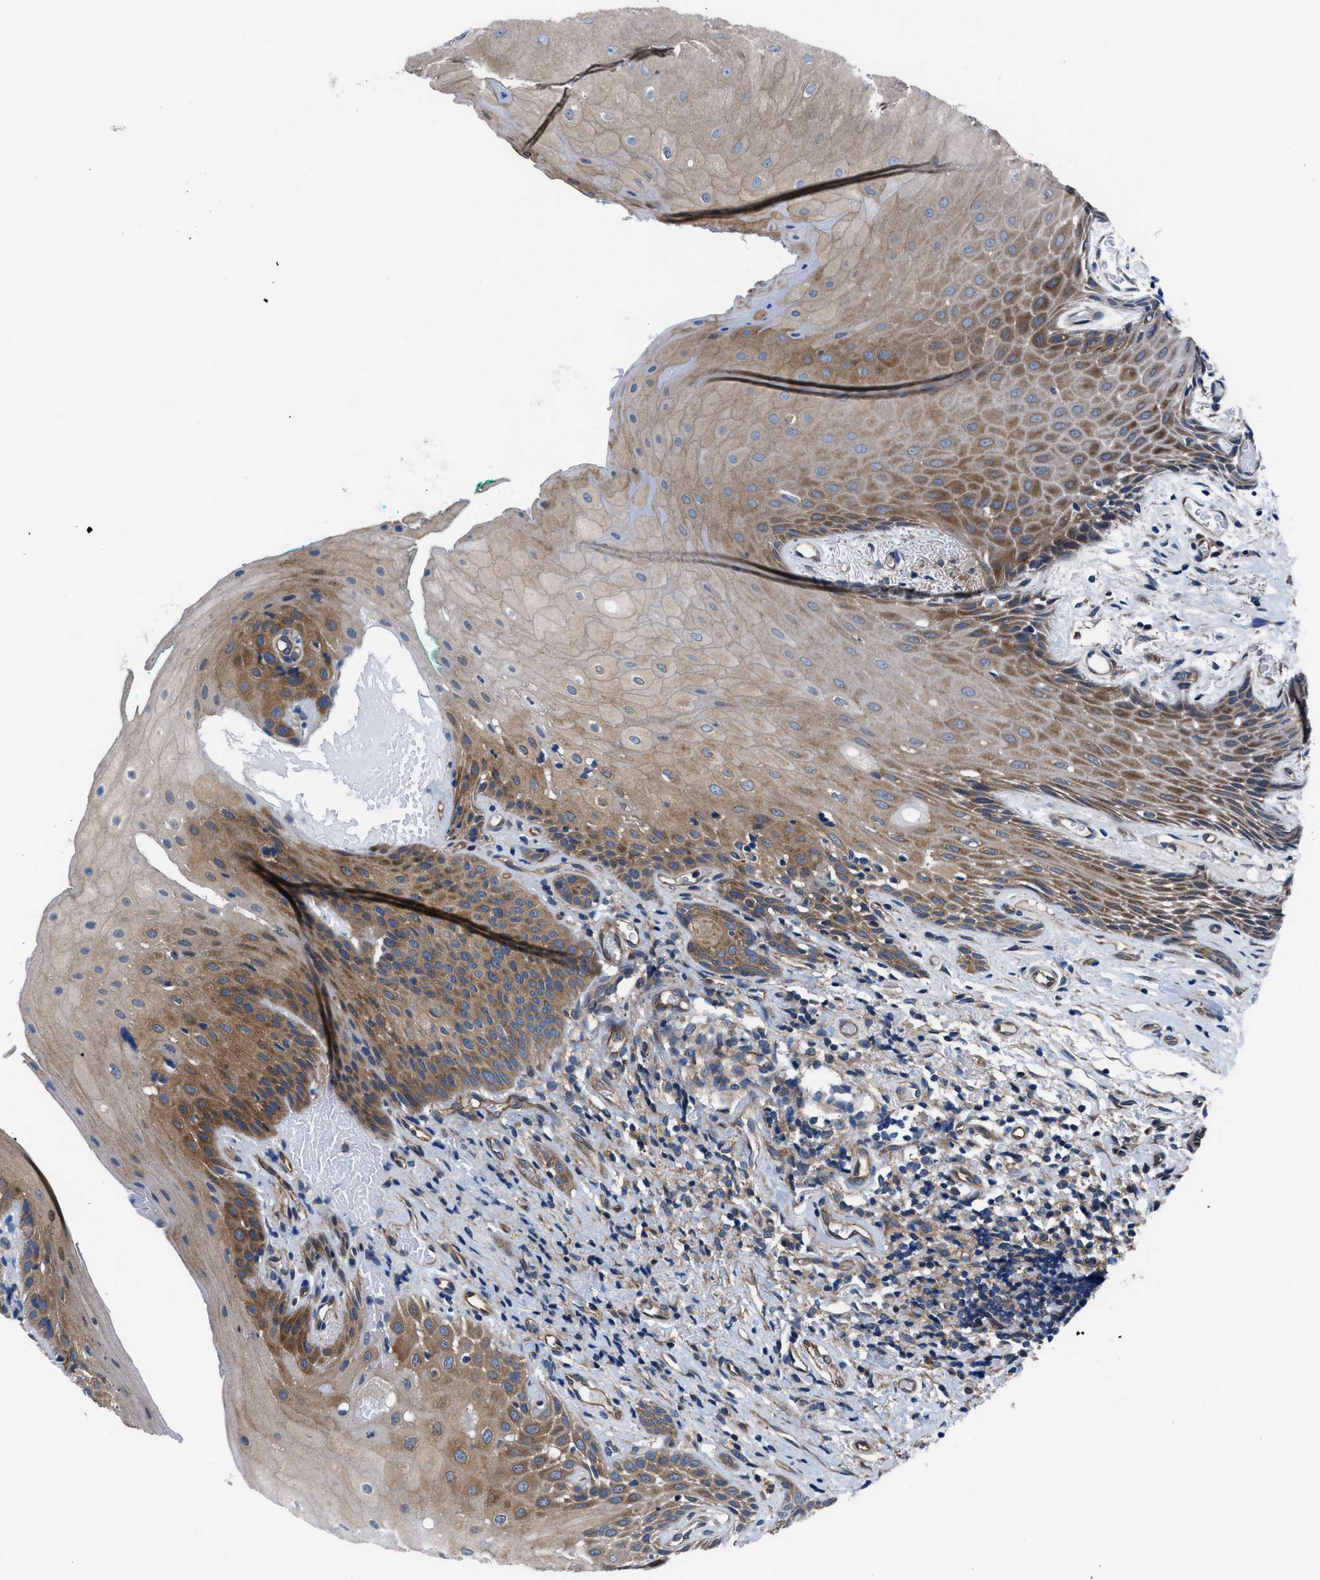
{"staining": {"intensity": "moderate", "quantity": ">75%", "location": "cytoplasmic/membranous"}, "tissue": "oral mucosa", "cell_type": "Squamous epithelial cells", "image_type": "normal", "snomed": [{"axis": "morphology", "description": "Normal tissue, NOS"}, {"axis": "morphology", "description": "Squamous cell carcinoma, NOS"}, {"axis": "topography", "description": "Oral tissue"}, {"axis": "topography", "description": "Salivary gland"}, {"axis": "topography", "description": "Head-Neck"}], "caption": "Squamous epithelial cells show medium levels of moderate cytoplasmic/membranous positivity in about >75% of cells in benign human oral mucosa.", "gene": "TRIP4", "patient": {"sex": "female", "age": 62}}